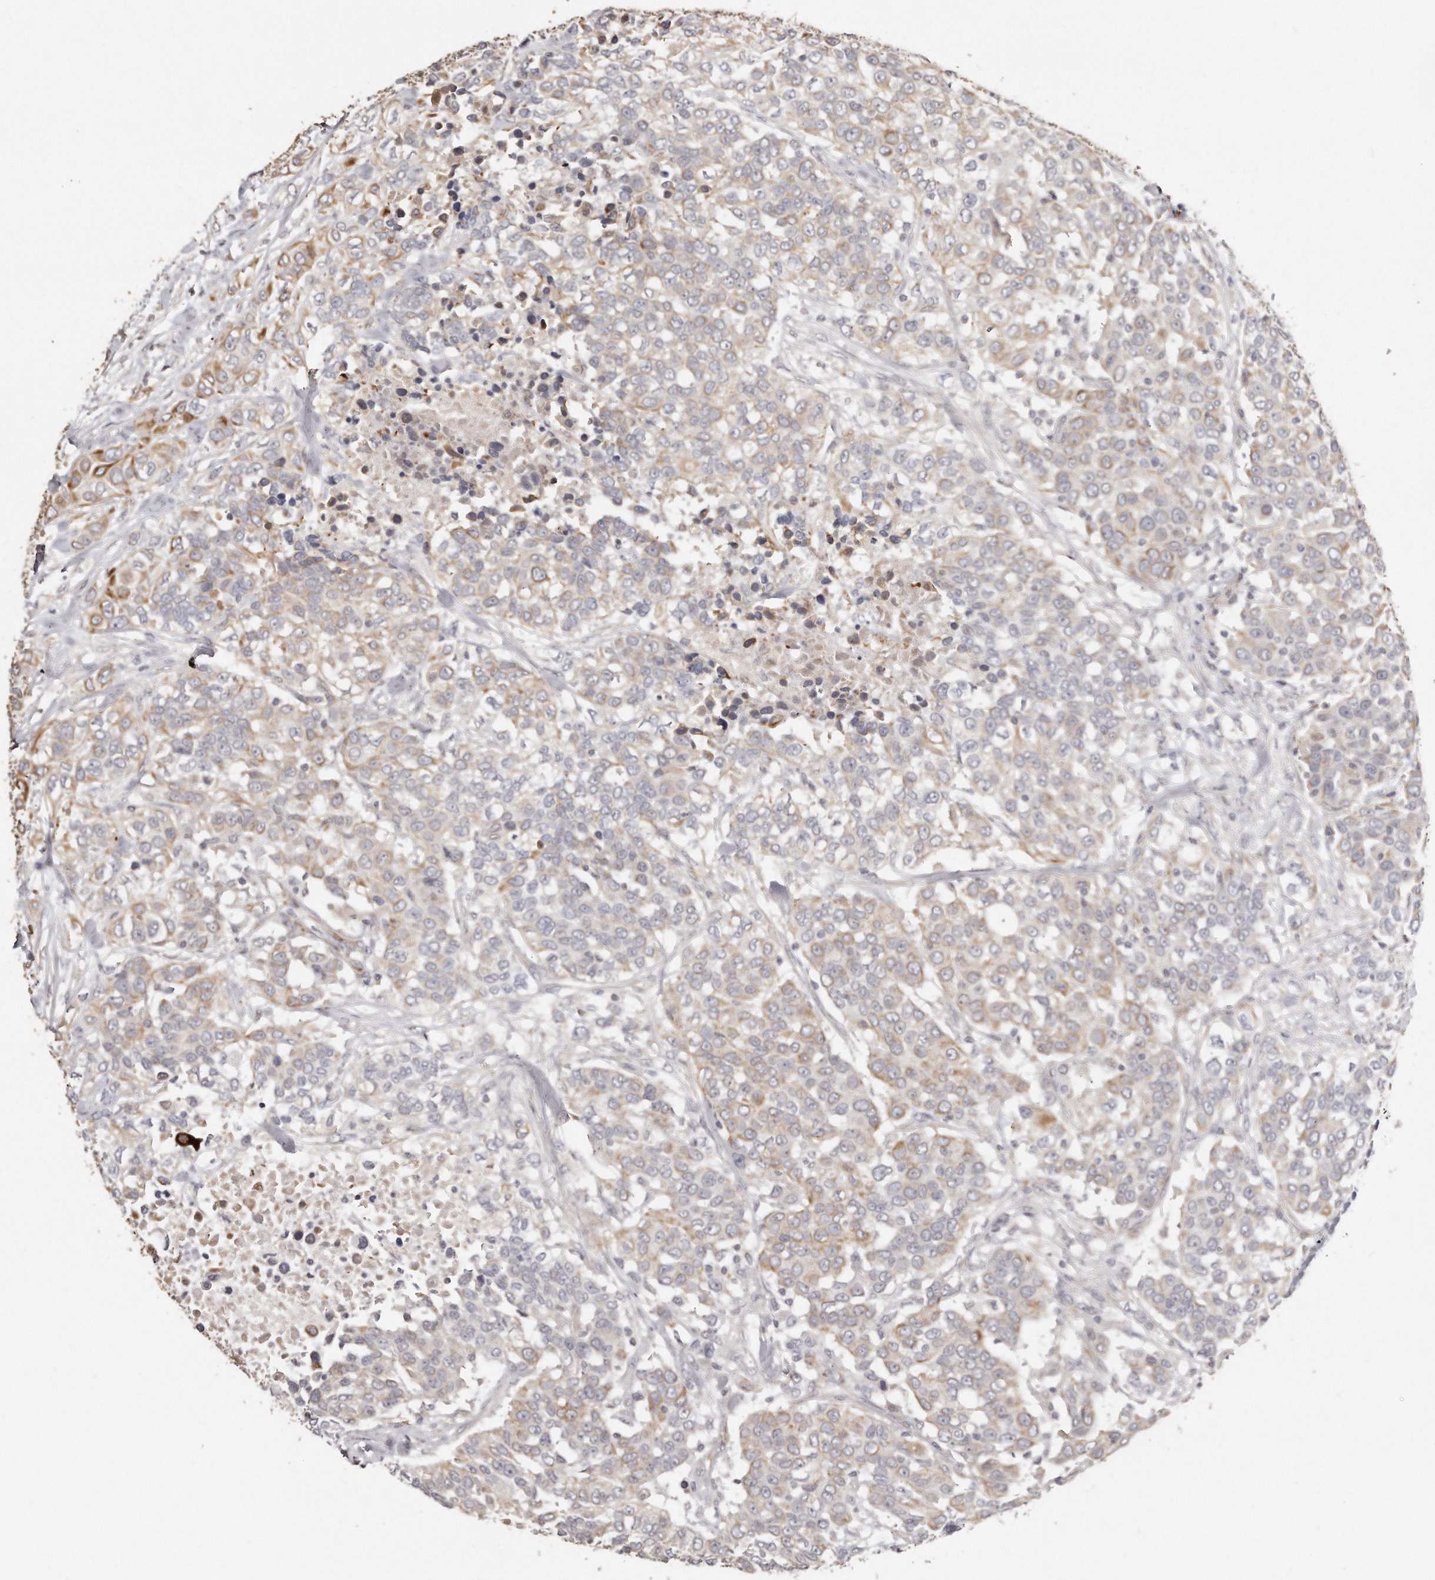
{"staining": {"intensity": "weak", "quantity": ">75%", "location": "cytoplasmic/membranous"}, "tissue": "urothelial cancer", "cell_type": "Tumor cells", "image_type": "cancer", "snomed": [{"axis": "morphology", "description": "Urothelial carcinoma, High grade"}, {"axis": "topography", "description": "Urinary bladder"}], "caption": "IHC image of urothelial cancer stained for a protein (brown), which shows low levels of weak cytoplasmic/membranous staining in approximately >75% of tumor cells.", "gene": "ZYG11A", "patient": {"sex": "female", "age": 80}}